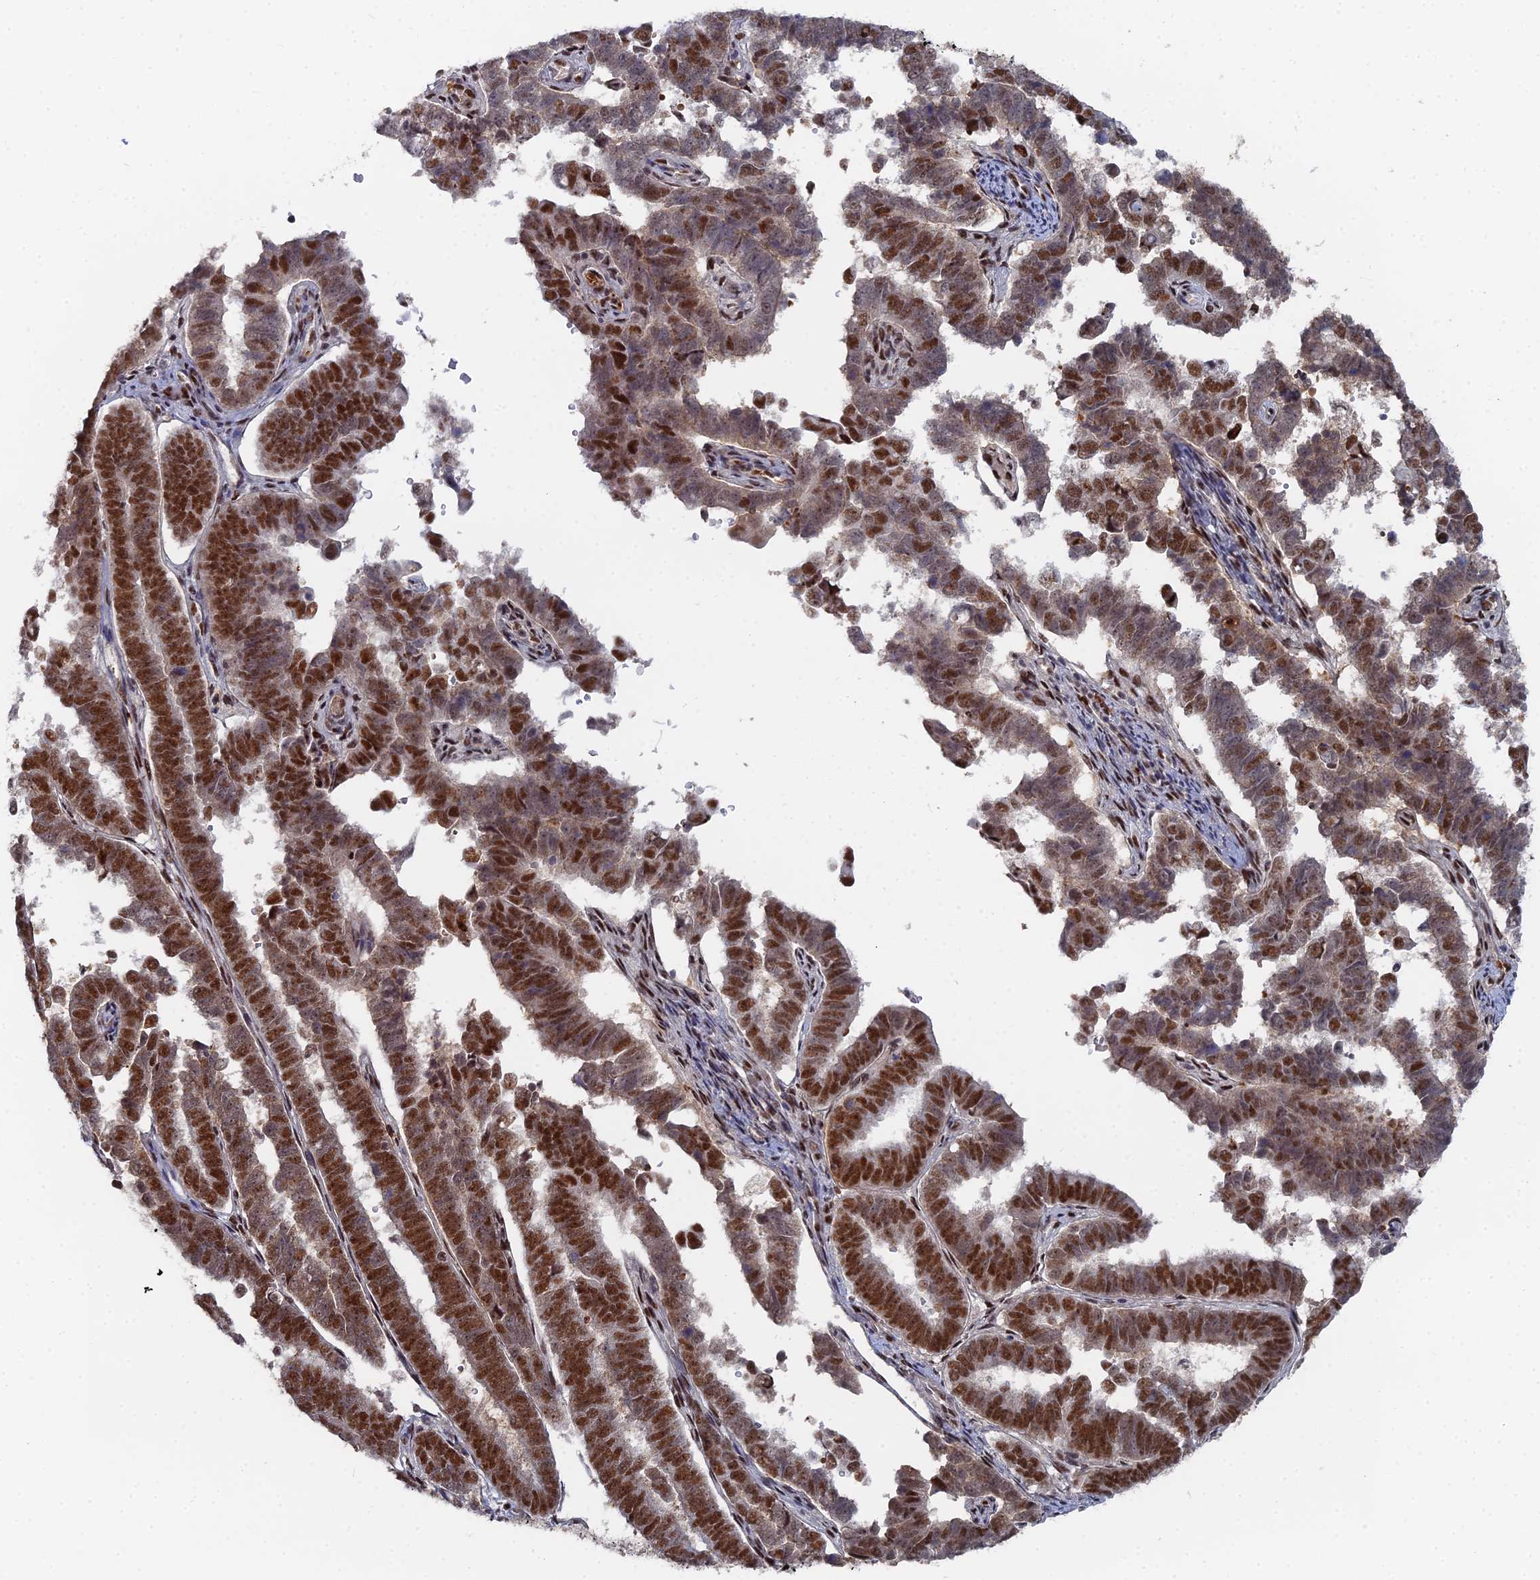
{"staining": {"intensity": "strong", "quantity": ">75%", "location": "nuclear"}, "tissue": "endometrial cancer", "cell_type": "Tumor cells", "image_type": "cancer", "snomed": [{"axis": "morphology", "description": "Adenocarcinoma, NOS"}, {"axis": "topography", "description": "Endometrium"}], "caption": "Immunohistochemistry (IHC) image of neoplastic tissue: adenocarcinoma (endometrial) stained using immunohistochemistry reveals high levels of strong protein expression localized specifically in the nuclear of tumor cells, appearing as a nuclear brown color.", "gene": "GSC2", "patient": {"sex": "female", "age": 75}}